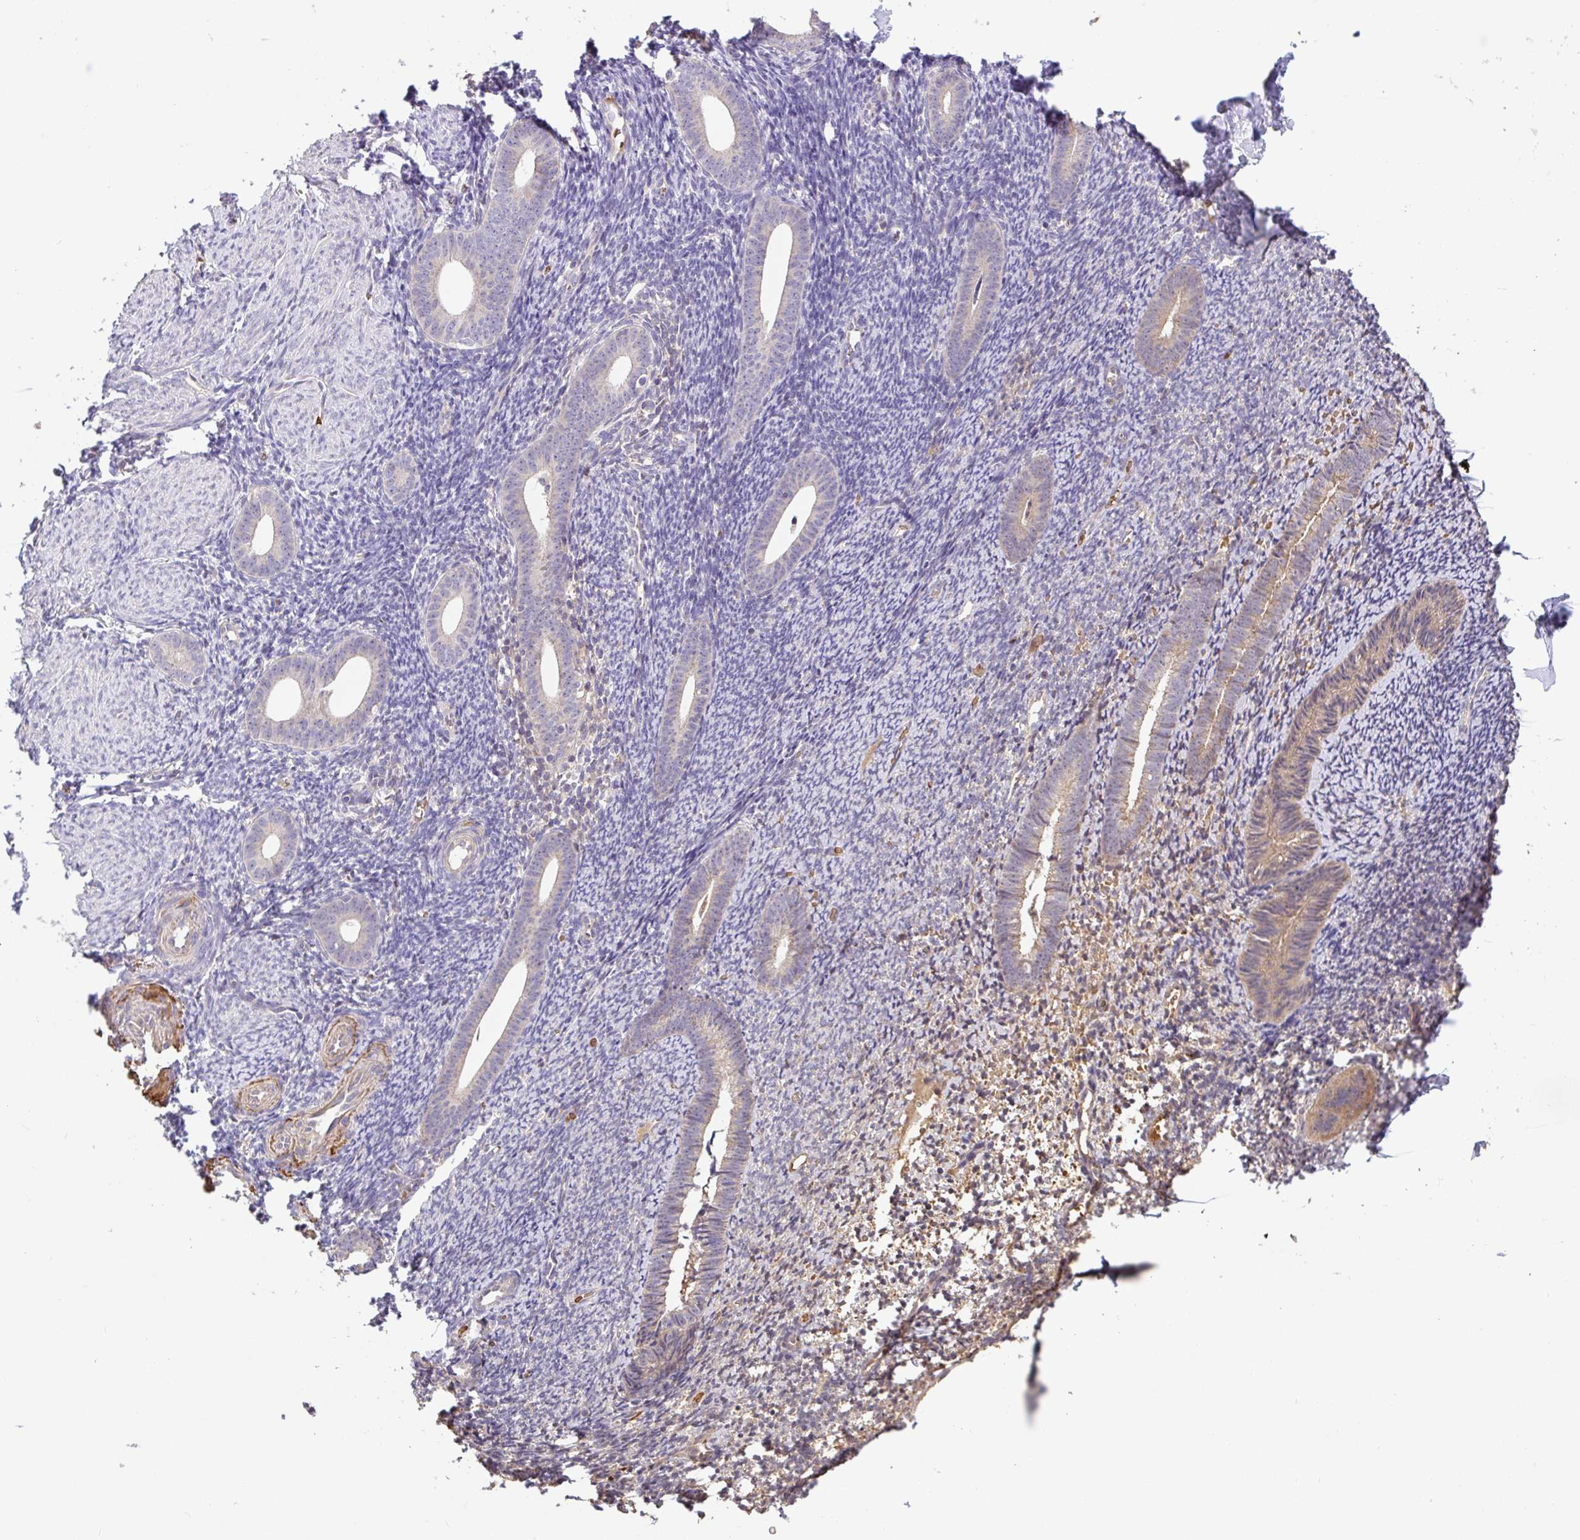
{"staining": {"intensity": "negative", "quantity": "none", "location": "none"}, "tissue": "endometrium", "cell_type": "Cells in endometrial stroma", "image_type": "normal", "snomed": [{"axis": "morphology", "description": "Normal tissue, NOS"}, {"axis": "topography", "description": "Endometrium"}], "caption": "DAB (3,3'-diaminobenzidine) immunohistochemical staining of unremarkable human endometrium exhibits no significant staining in cells in endometrial stroma.", "gene": "C1QTNF9B", "patient": {"sex": "female", "age": 39}}